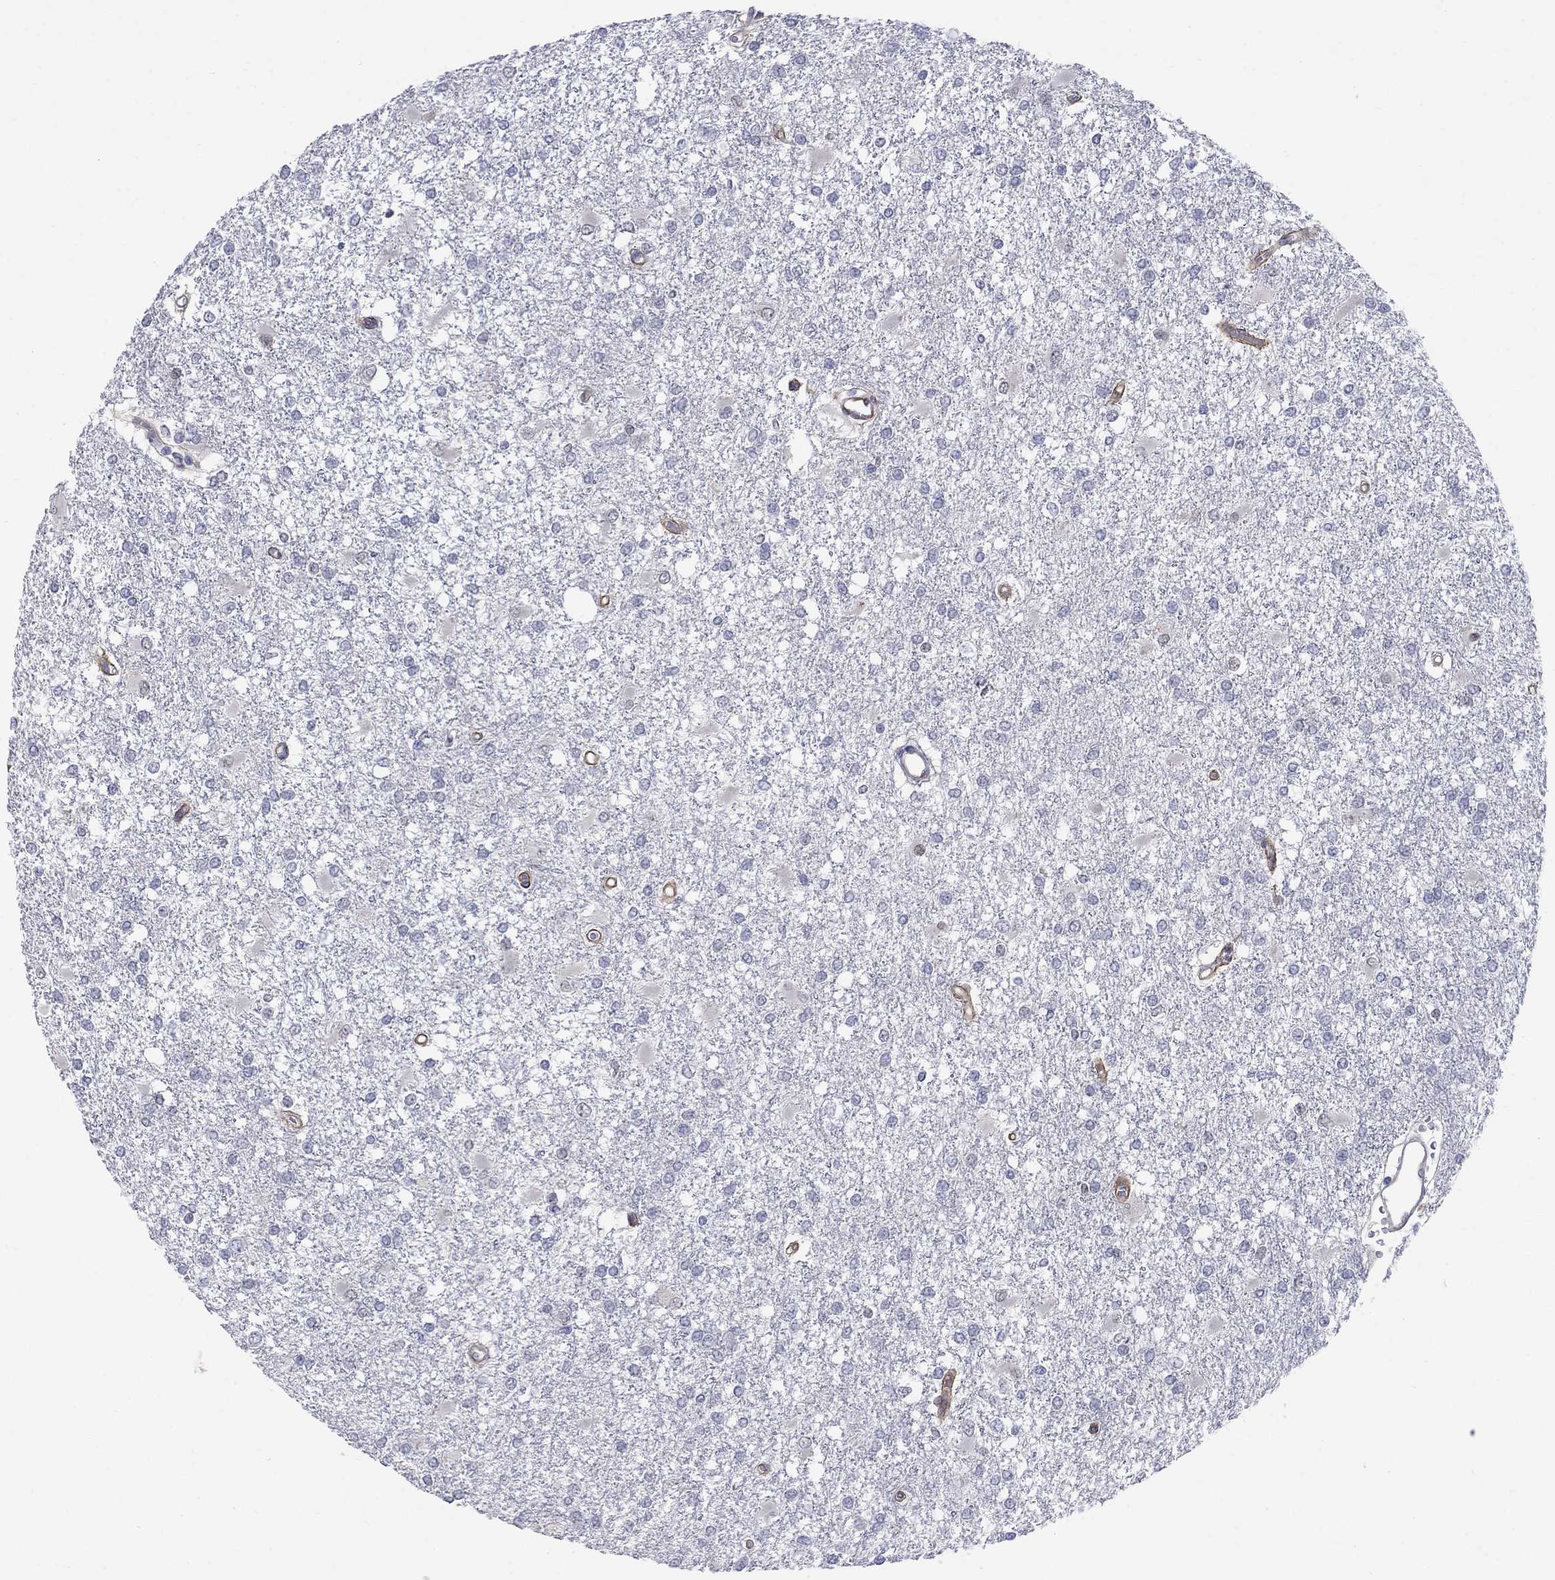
{"staining": {"intensity": "negative", "quantity": "none", "location": "none"}, "tissue": "glioma", "cell_type": "Tumor cells", "image_type": "cancer", "snomed": [{"axis": "morphology", "description": "Glioma, malignant, High grade"}, {"axis": "topography", "description": "Cerebral cortex"}], "caption": "High power microscopy image of an immunohistochemistry image of glioma, revealing no significant staining in tumor cells.", "gene": "EGFLAM", "patient": {"sex": "male", "age": 79}}